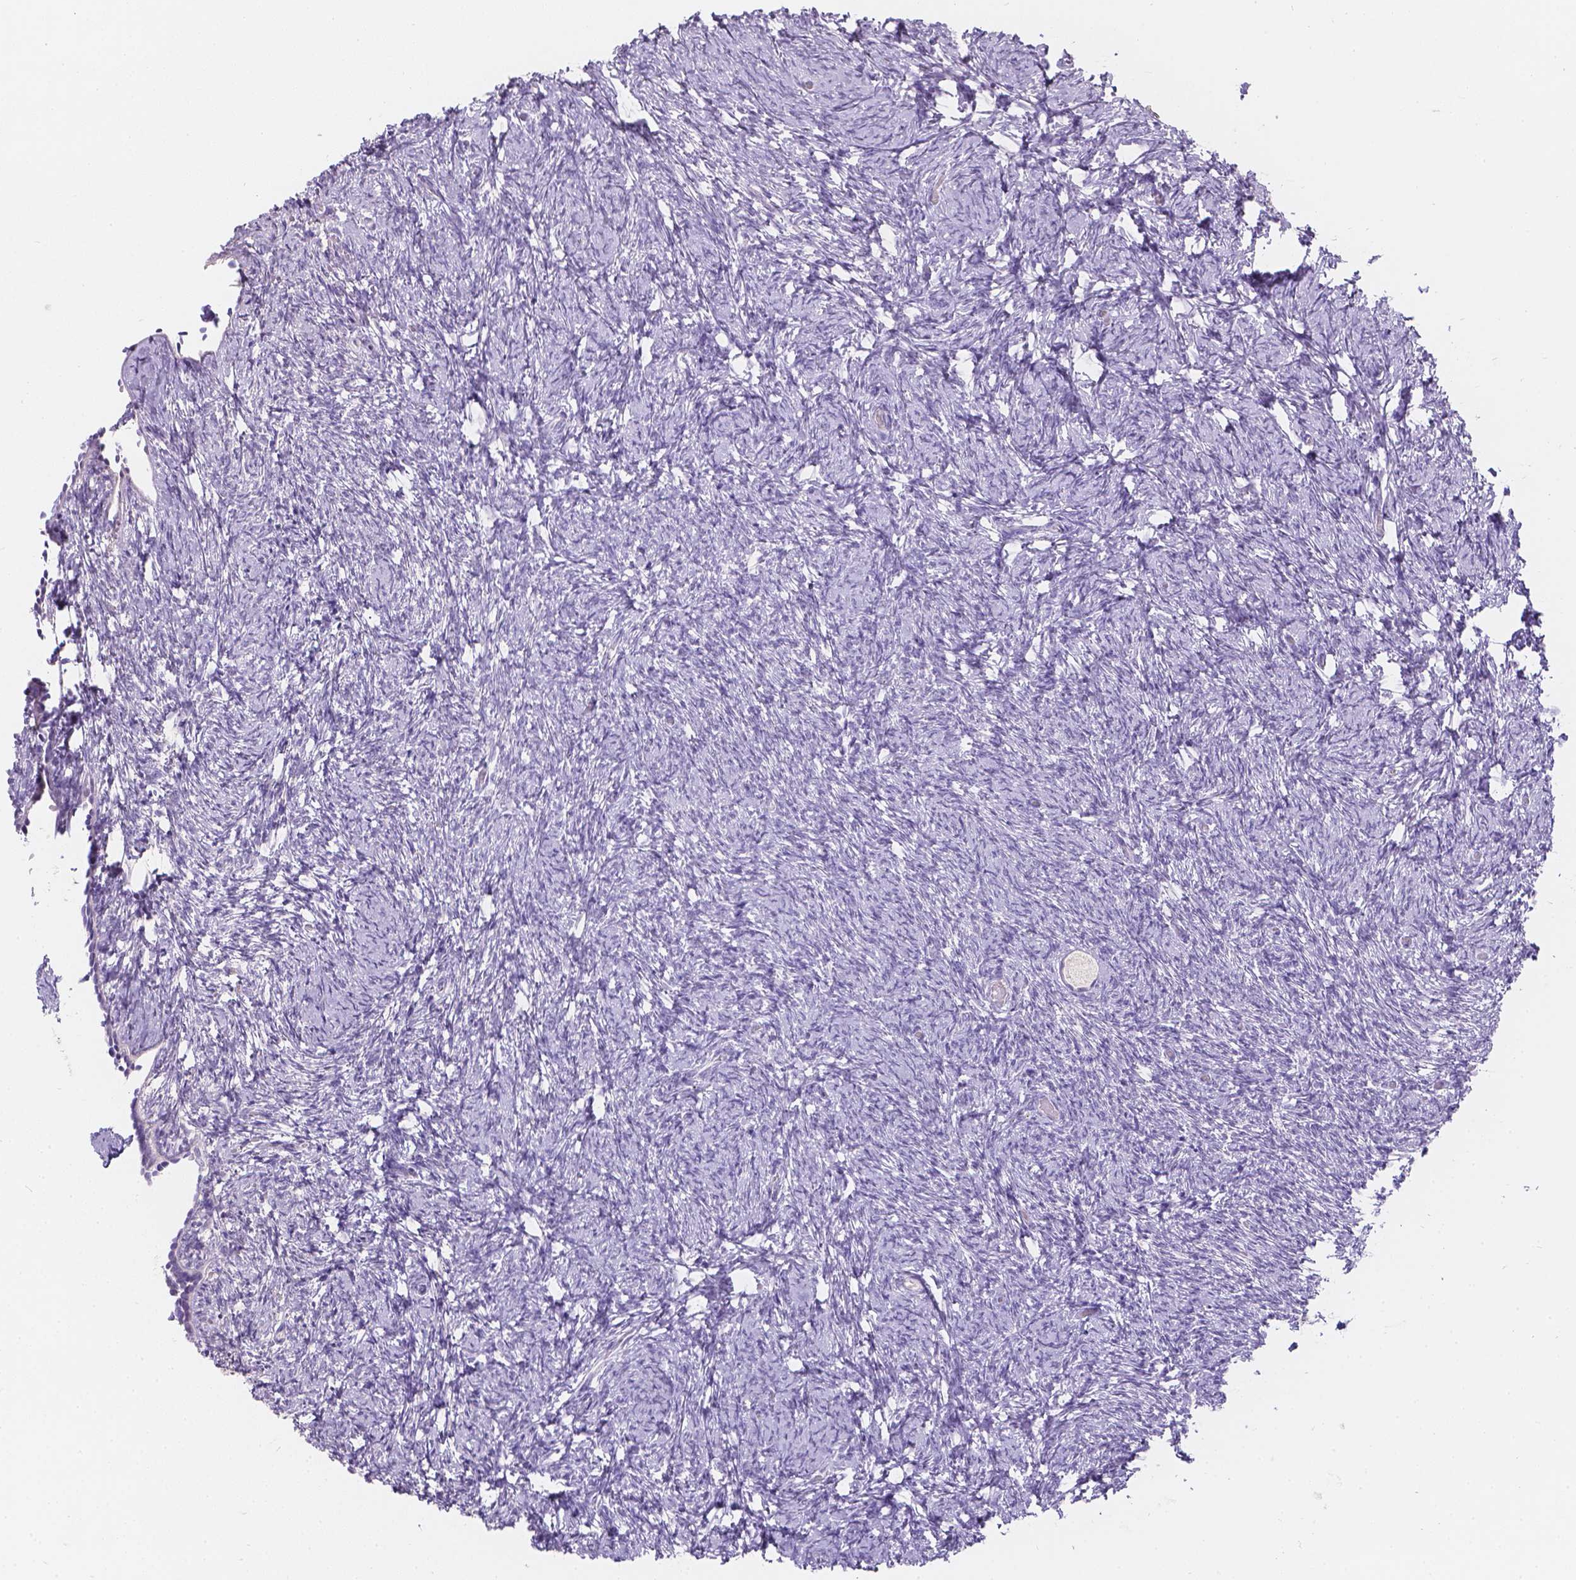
{"staining": {"intensity": "negative", "quantity": "none", "location": "none"}, "tissue": "ovary", "cell_type": "Follicle cells", "image_type": "normal", "snomed": [{"axis": "morphology", "description": "Normal tissue, NOS"}, {"axis": "topography", "description": "Ovary"}], "caption": "A micrograph of ovary stained for a protein shows no brown staining in follicle cells. (DAB (3,3'-diaminobenzidine) immunohistochemistry (IHC) visualized using brightfield microscopy, high magnification).", "gene": "HTN3", "patient": {"sex": "female", "age": 39}}